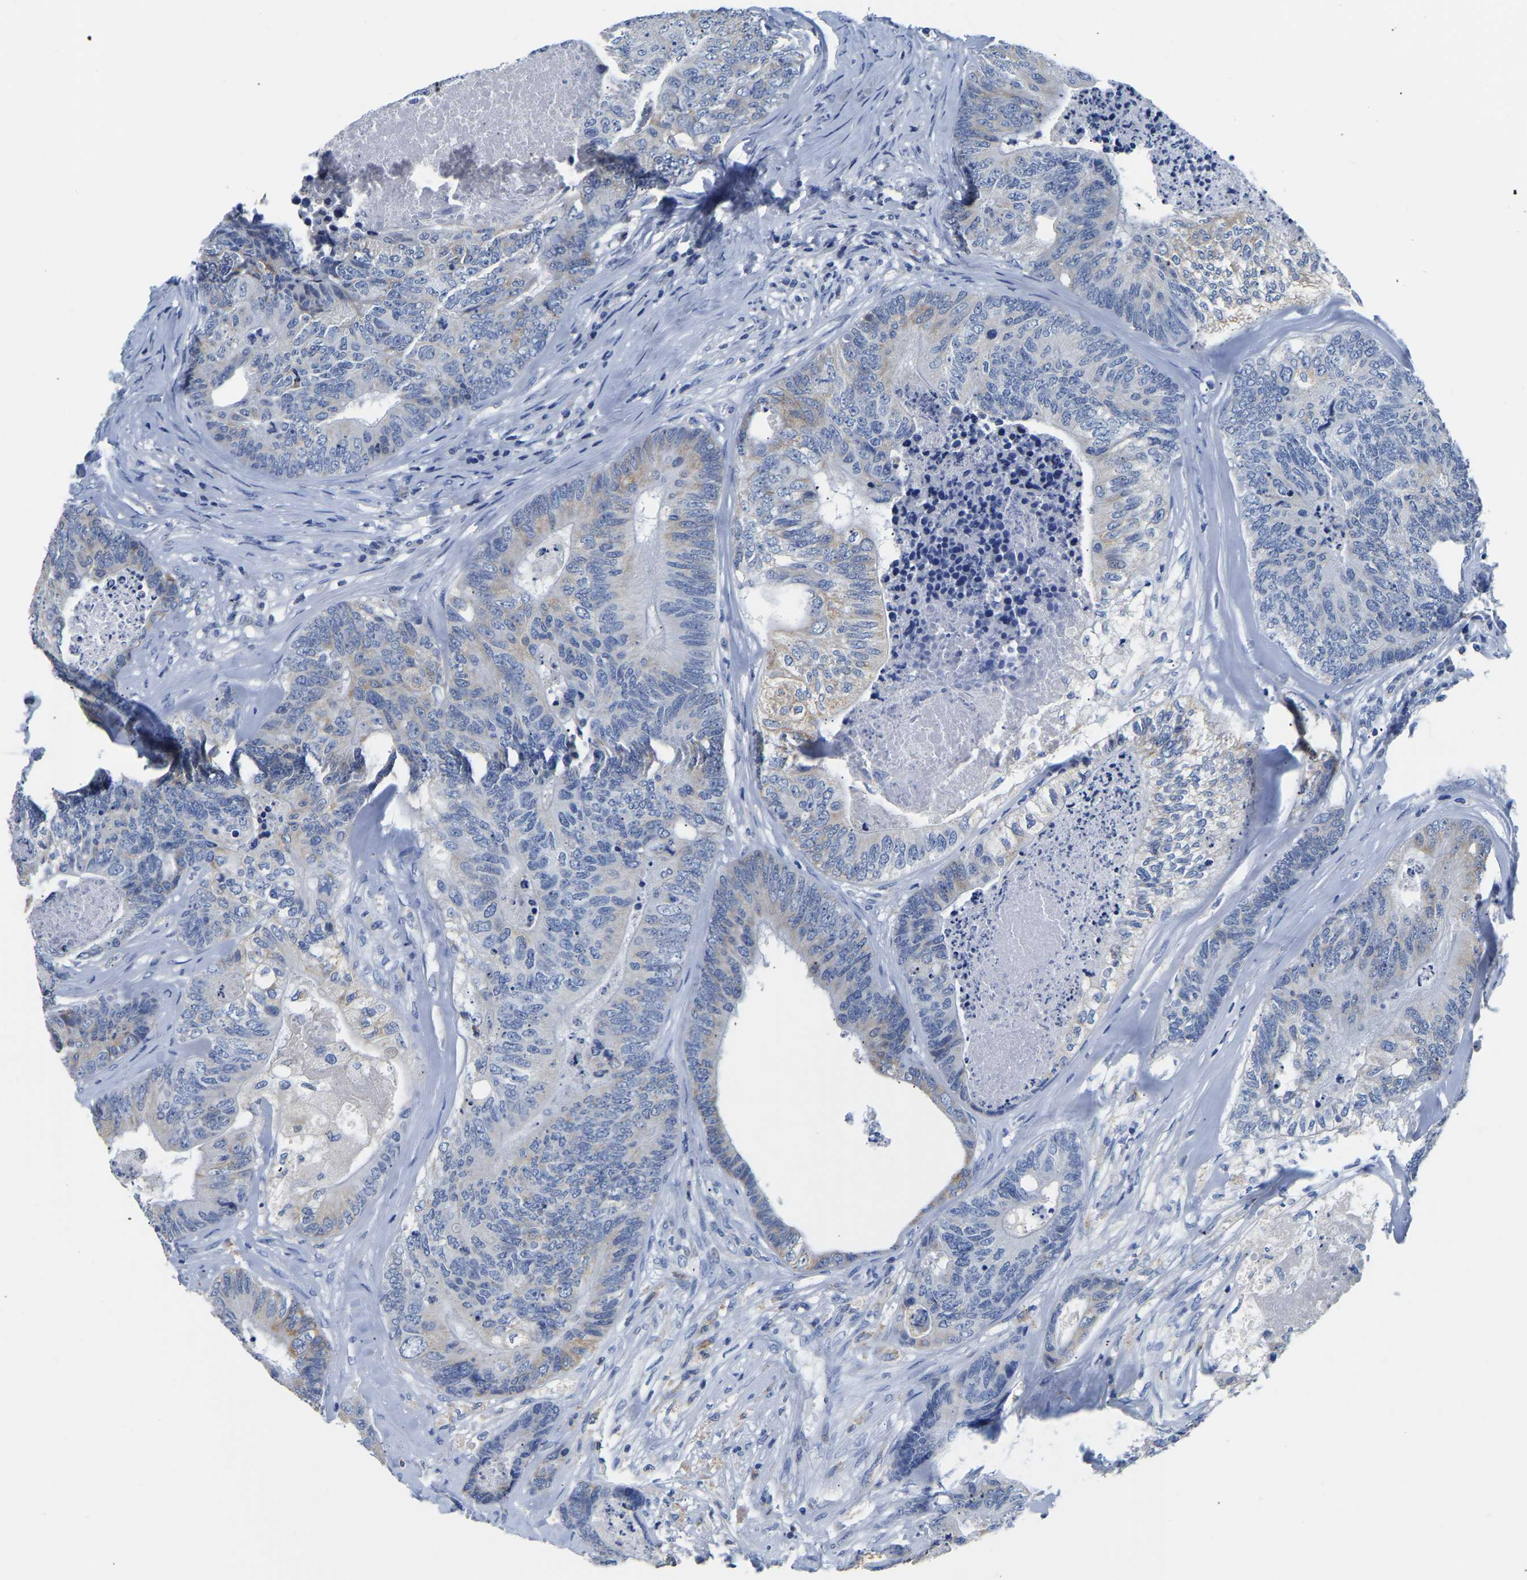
{"staining": {"intensity": "weak", "quantity": "<25%", "location": "cytoplasmic/membranous"}, "tissue": "colorectal cancer", "cell_type": "Tumor cells", "image_type": "cancer", "snomed": [{"axis": "morphology", "description": "Adenocarcinoma, NOS"}, {"axis": "topography", "description": "Colon"}], "caption": "An immunohistochemistry micrograph of colorectal cancer (adenocarcinoma) is shown. There is no staining in tumor cells of colorectal cancer (adenocarcinoma).", "gene": "PCK2", "patient": {"sex": "female", "age": 67}}